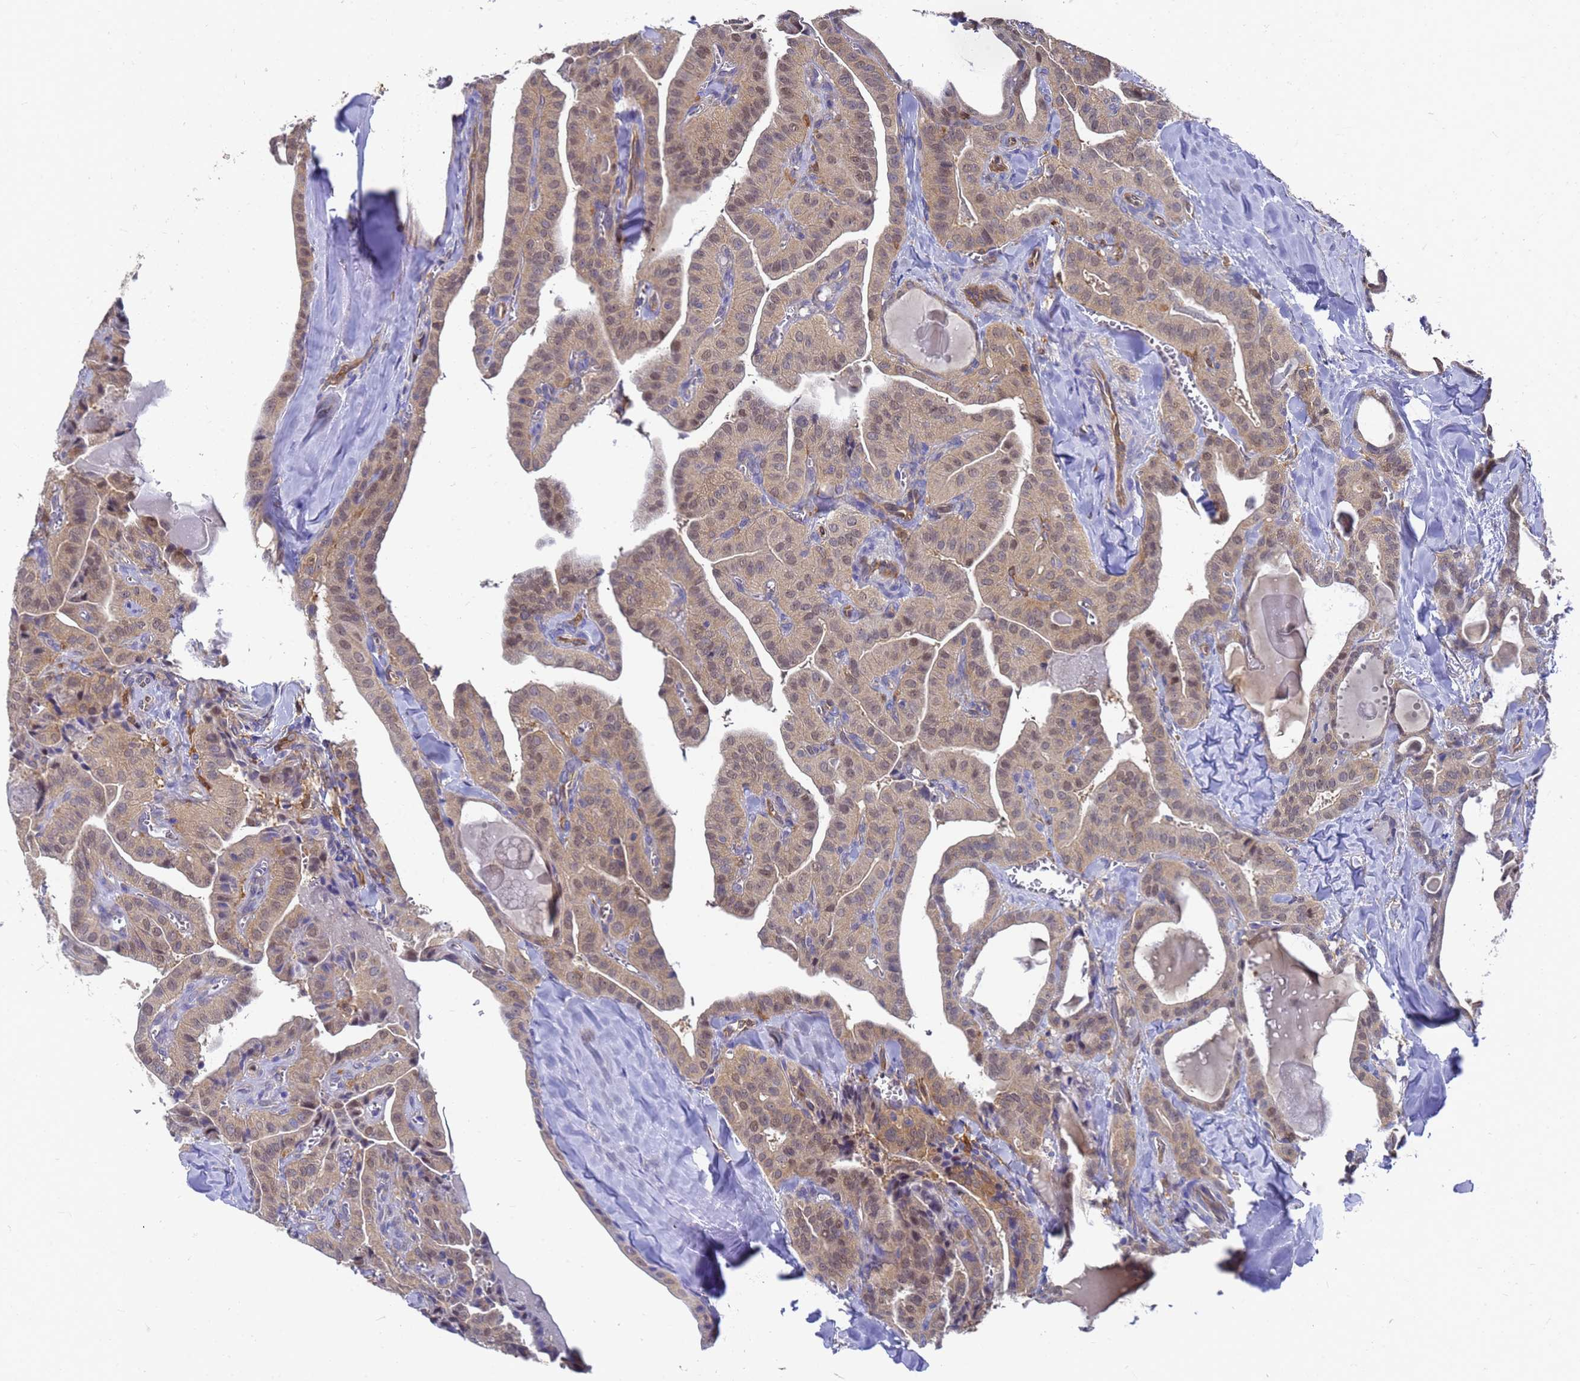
{"staining": {"intensity": "moderate", "quantity": ">75%", "location": "cytoplasmic/membranous"}, "tissue": "thyroid cancer", "cell_type": "Tumor cells", "image_type": "cancer", "snomed": [{"axis": "morphology", "description": "Papillary adenocarcinoma, NOS"}, {"axis": "topography", "description": "Thyroid gland"}], "caption": "Immunohistochemical staining of human papillary adenocarcinoma (thyroid) exhibits medium levels of moderate cytoplasmic/membranous positivity in approximately >75% of tumor cells. (DAB (3,3'-diaminobenzidine) = brown stain, brightfield microscopy at high magnification).", "gene": "SLC35E2B", "patient": {"sex": "male", "age": 52}}